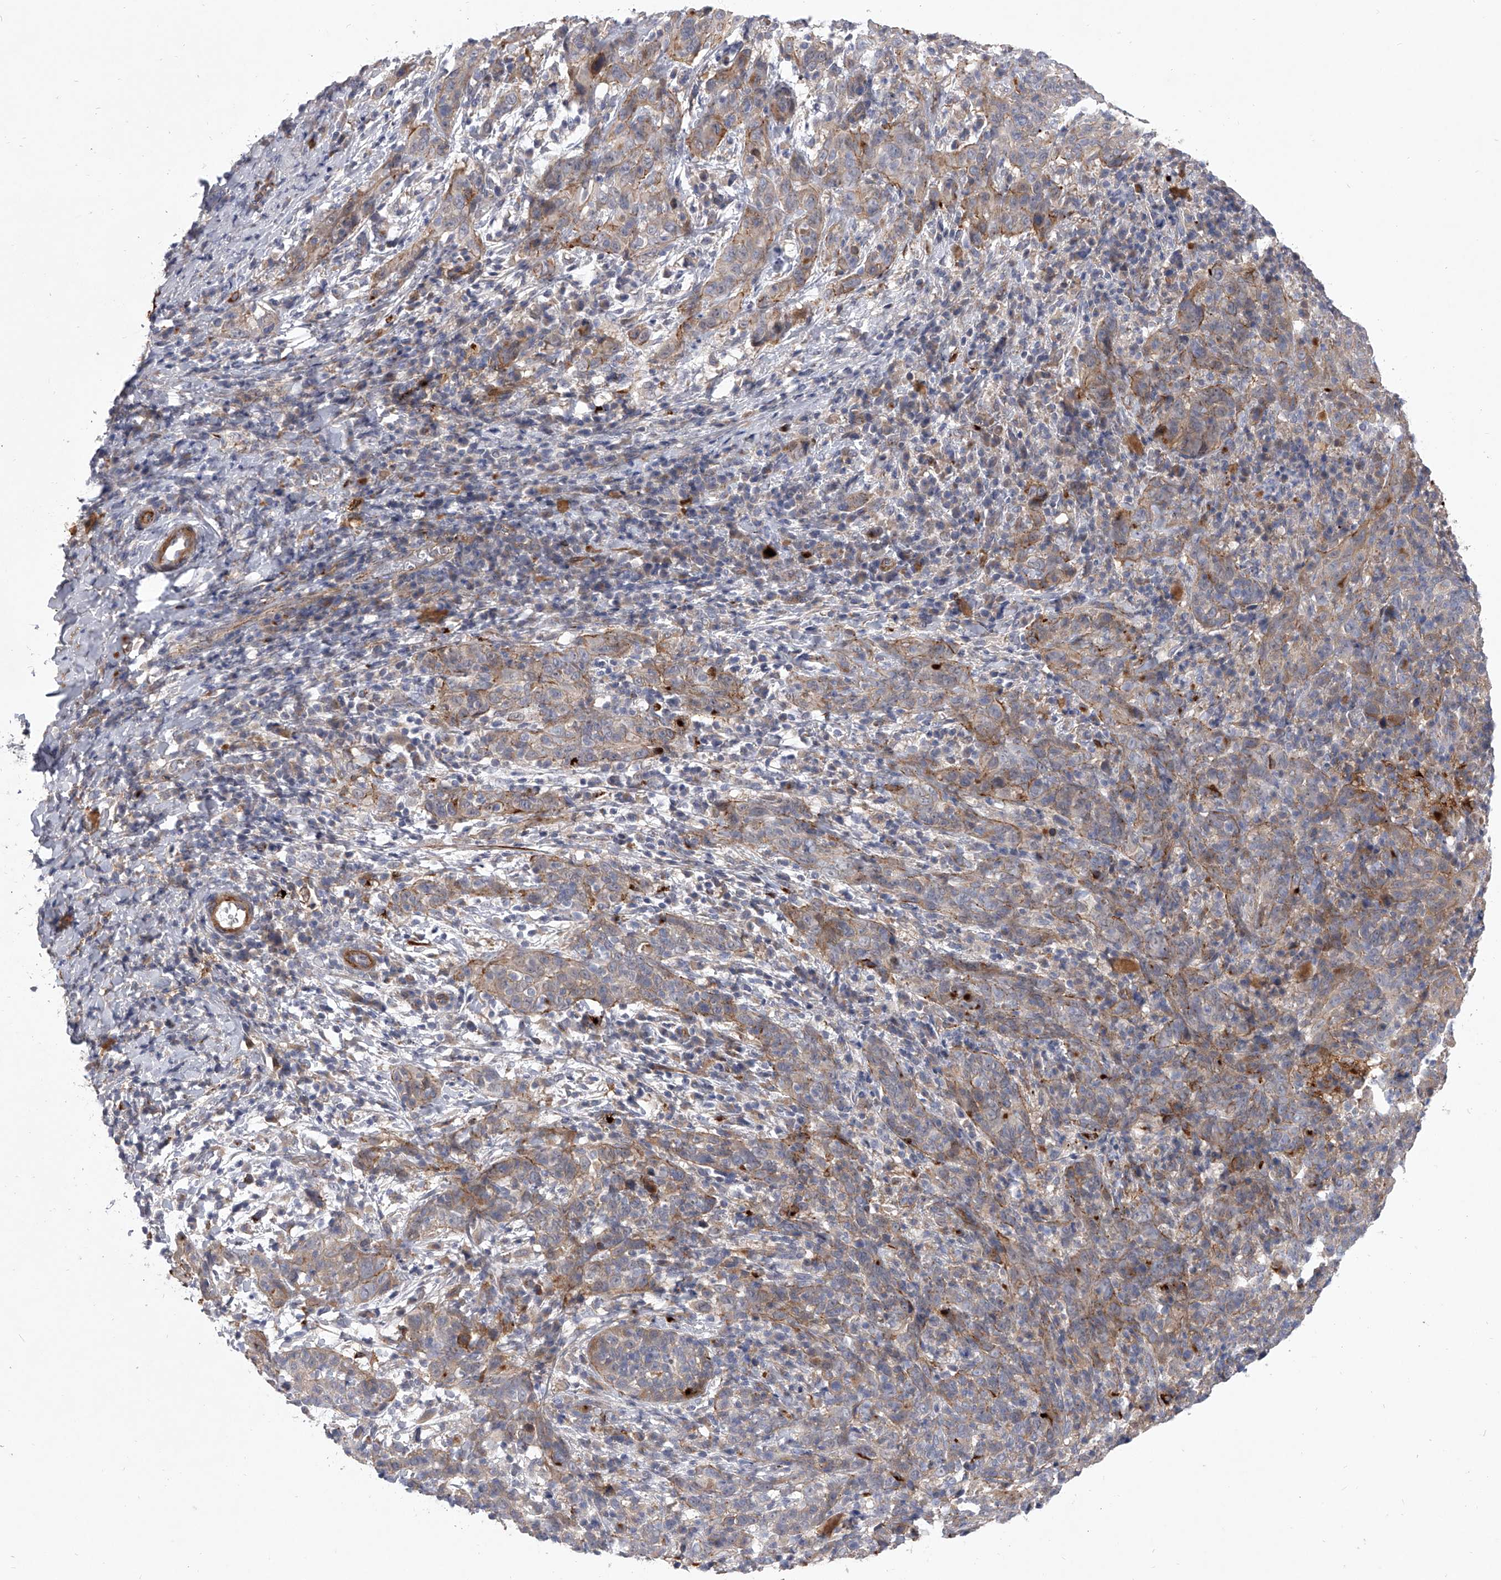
{"staining": {"intensity": "weak", "quantity": "25%-75%", "location": "cytoplasmic/membranous"}, "tissue": "cervical cancer", "cell_type": "Tumor cells", "image_type": "cancer", "snomed": [{"axis": "morphology", "description": "Squamous cell carcinoma, NOS"}, {"axis": "topography", "description": "Cervix"}], "caption": "Squamous cell carcinoma (cervical) stained for a protein (brown) shows weak cytoplasmic/membranous positive positivity in approximately 25%-75% of tumor cells.", "gene": "MINDY4", "patient": {"sex": "female", "age": 46}}